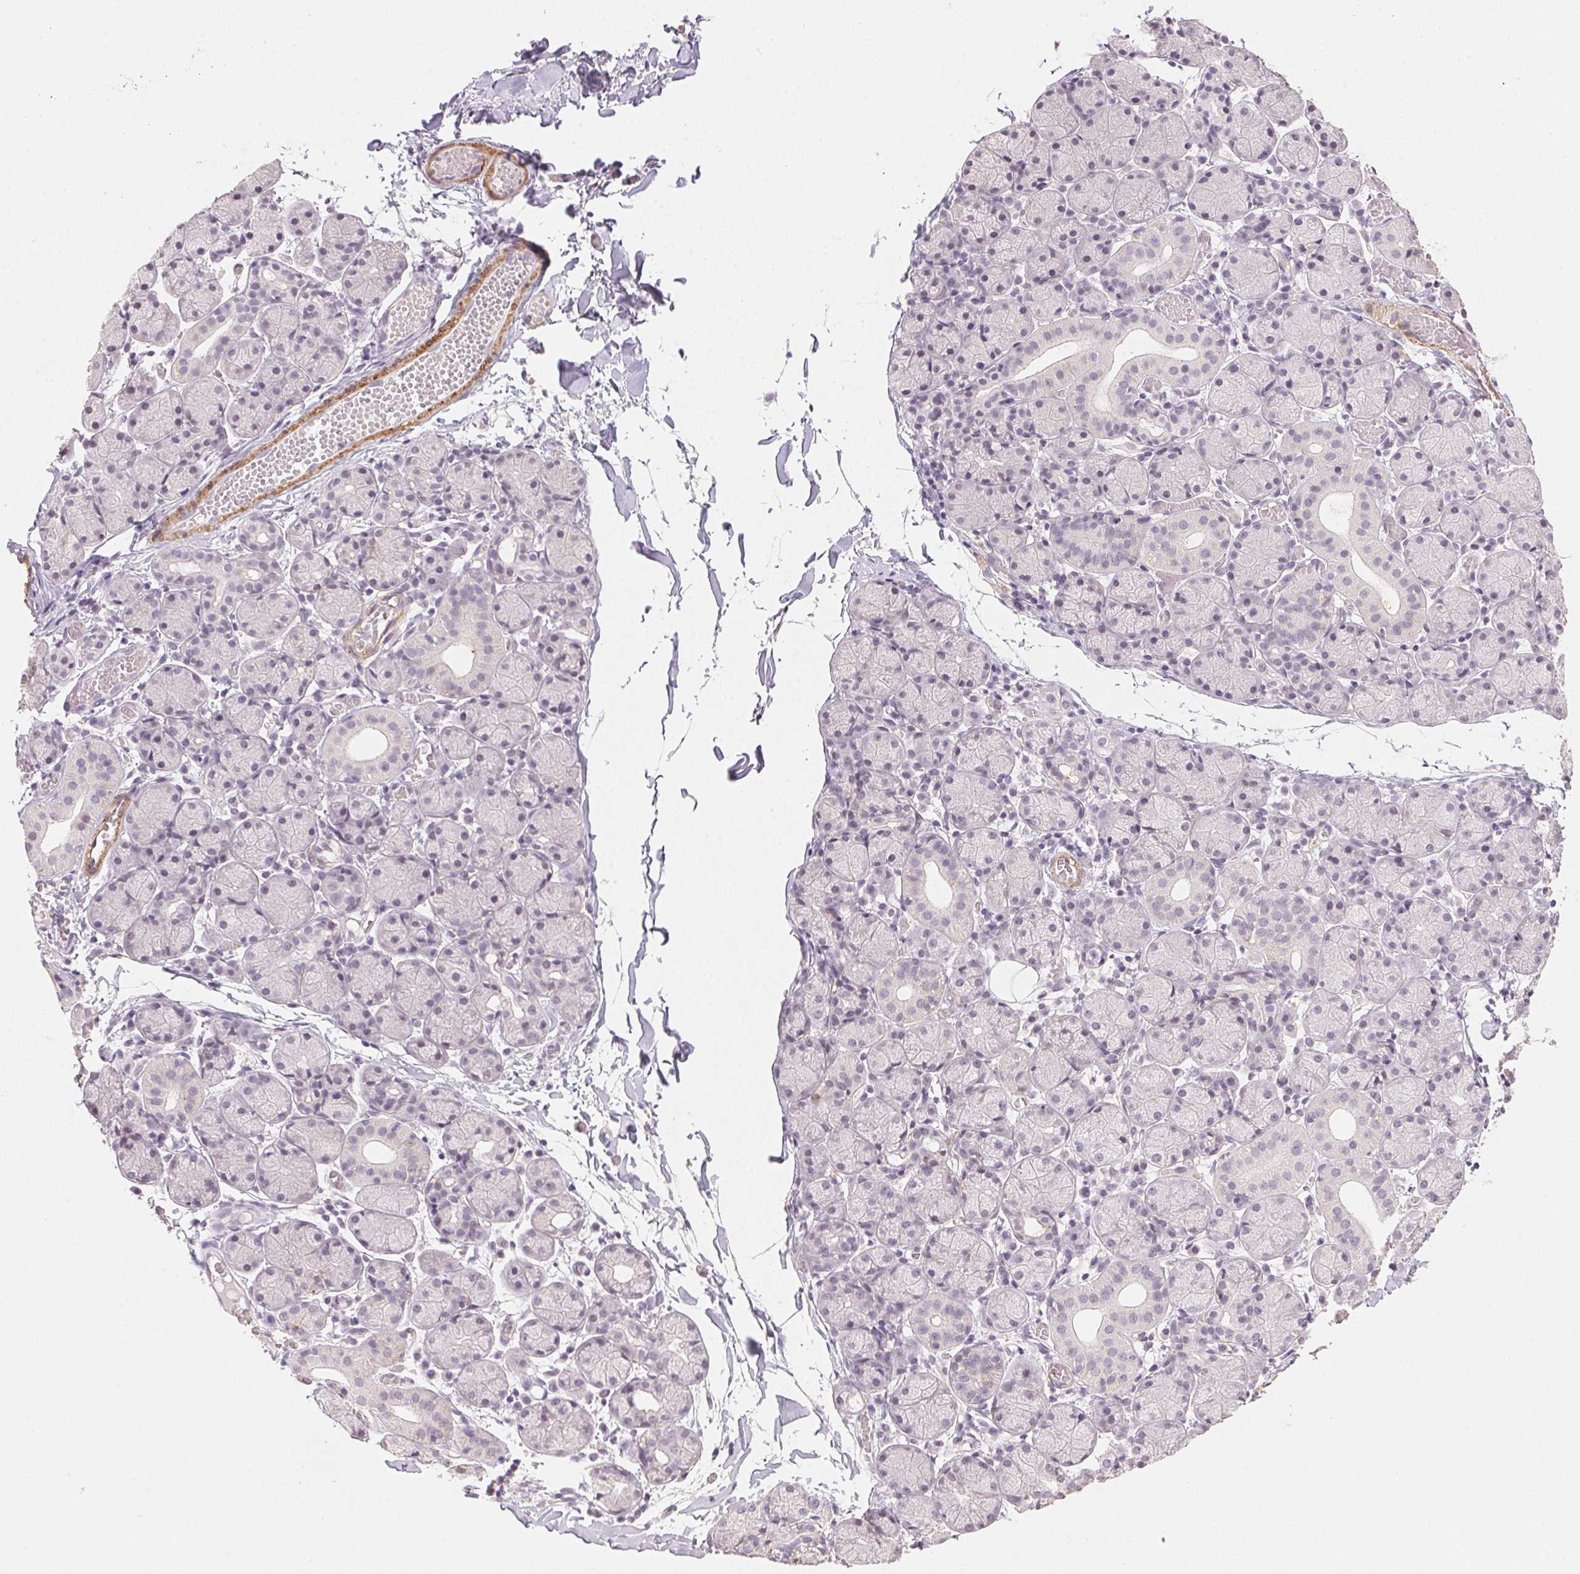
{"staining": {"intensity": "negative", "quantity": "none", "location": "none"}, "tissue": "salivary gland", "cell_type": "Glandular cells", "image_type": "normal", "snomed": [{"axis": "morphology", "description": "Normal tissue, NOS"}, {"axis": "topography", "description": "Salivary gland"}], "caption": "Immunohistochemistry of normal human salivary gland shows no staining in glandular cells. (Brightfield microscopy of DAB (3,3'-diaminobenzidine) immunohistochemistry (IHC) at high magnification).", "gene": "SMTN", "patient": {"sex": "female", "age": 24}}